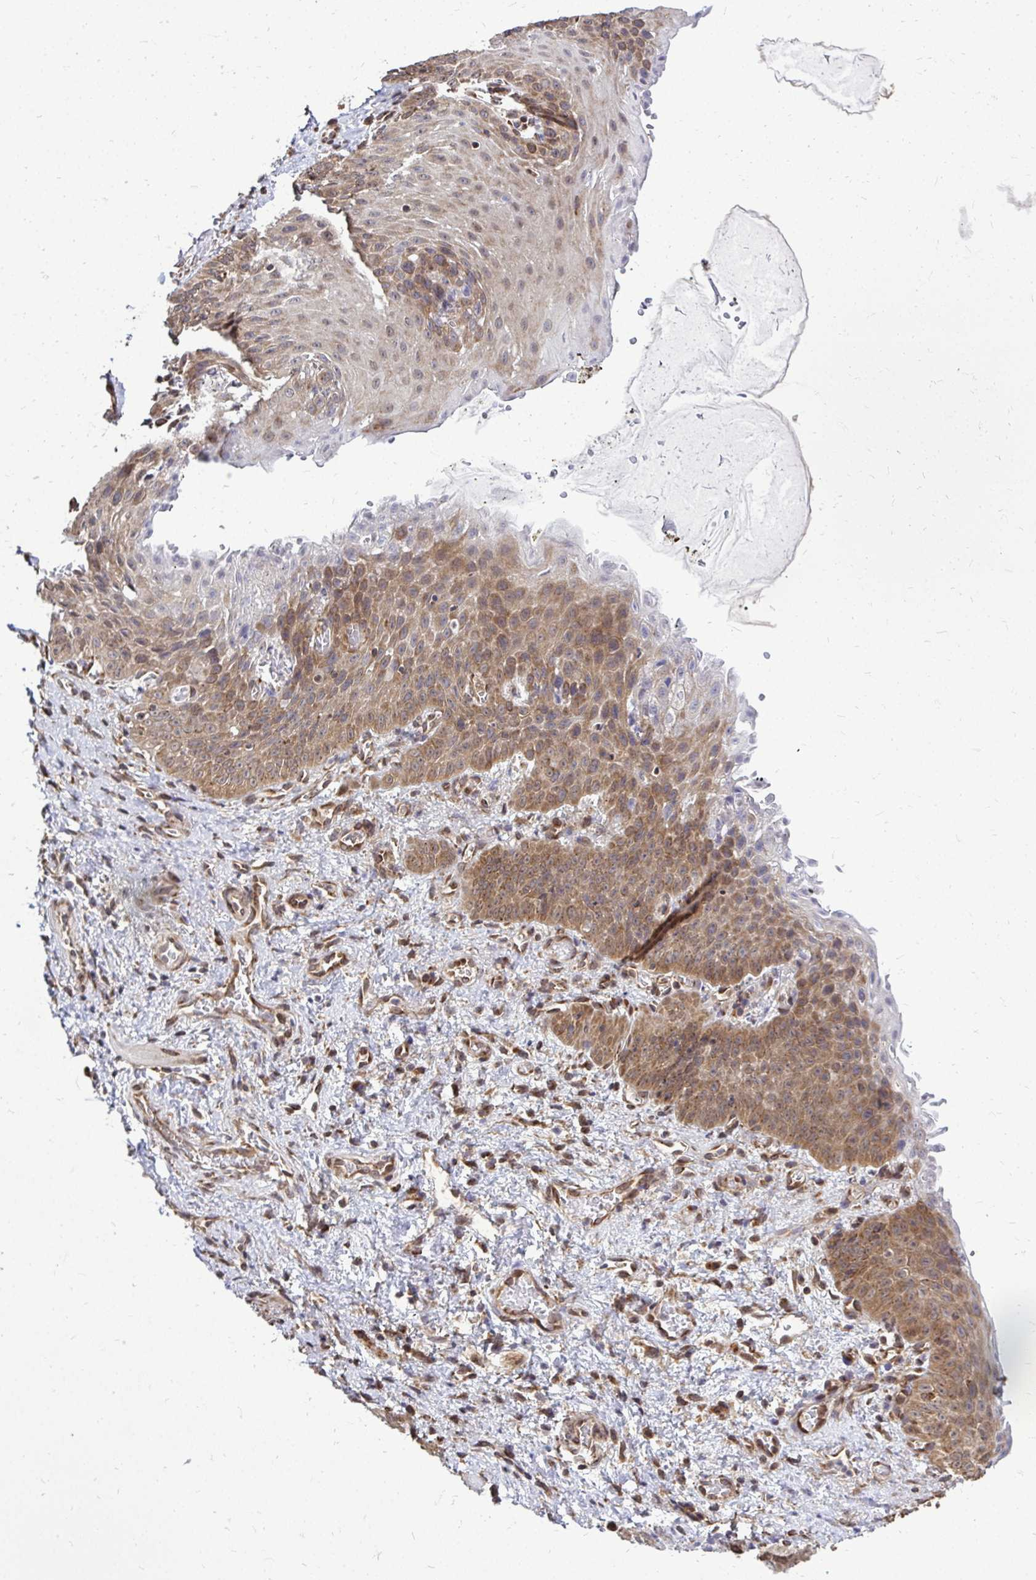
{"staining": {"intensity": "moderate", "quantity": "25%-75%", "location": "cytoplasmic/membranous"}, "tissue": "esophagus", "cell_type": "Squamous epithelial cells", "image_type": "normal", "snomed": [{"axis": "morphology", "description": "Normal tissue, NOS"}, {"axis": "topography", "description": "Esophagus"}], "caption": "A brown stain shows moderate cytoplasmic/membranous positivity of a protein in squamous epithelial cells of normal esophagus. (brown staining indicates protein expression, while blue staining denotes nuclei).", "gene": "FMR1", "patient": {"sex": "male", "age": 71}}